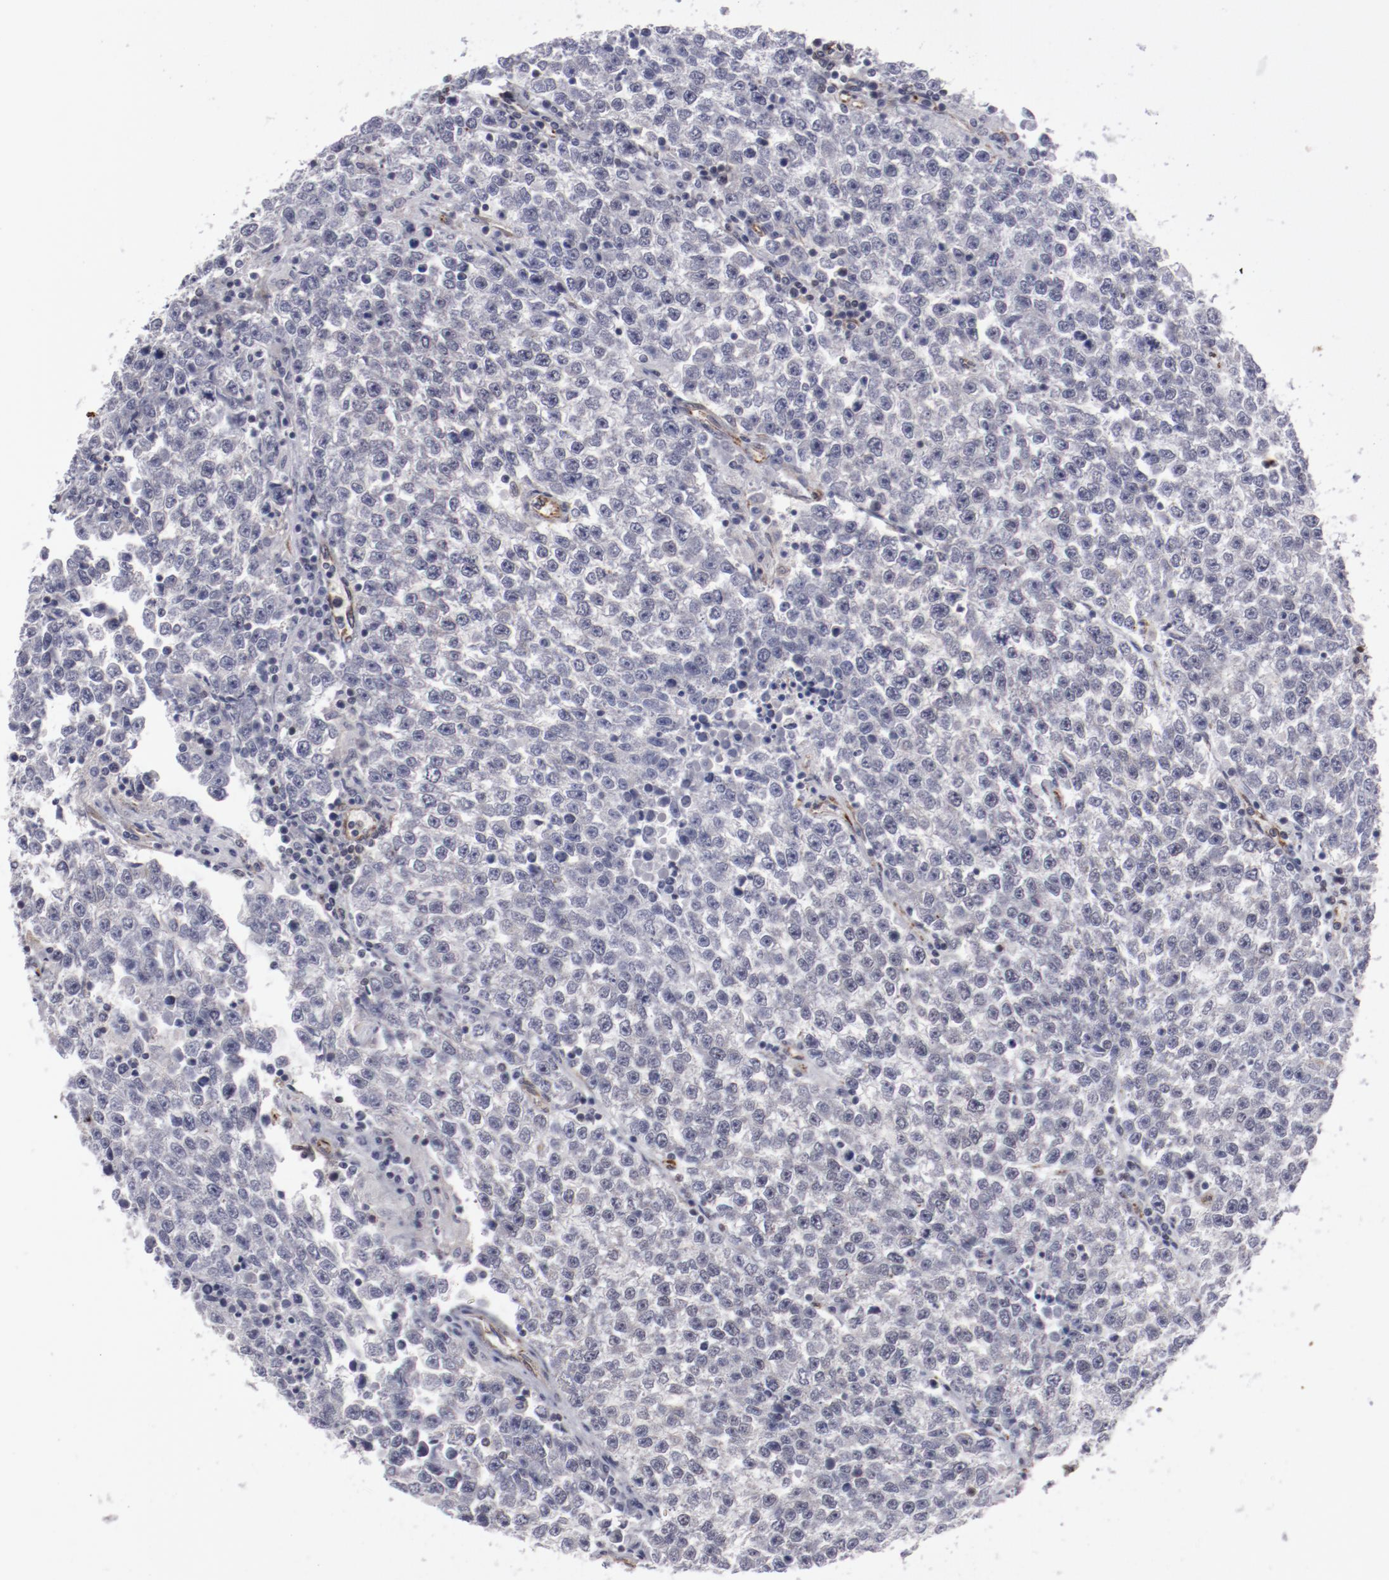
{"staining": {"intensity": "negative", "quantity": "none", "location": "none"}, "tissue": "testis cancer", "cell_type": "Tumor cells", "image_type": "cancer", "snomed": [{"axis": "morphology", "description": "Seminoma, NOS"}, {"axis": "topography", "description": "Testis"}], "caption": "This is an IHC histopathology image of testis cancer. There is no positivity in tumor cells.", "gene": "LEF1", "patient": {"sex": "male", "age": 36}}